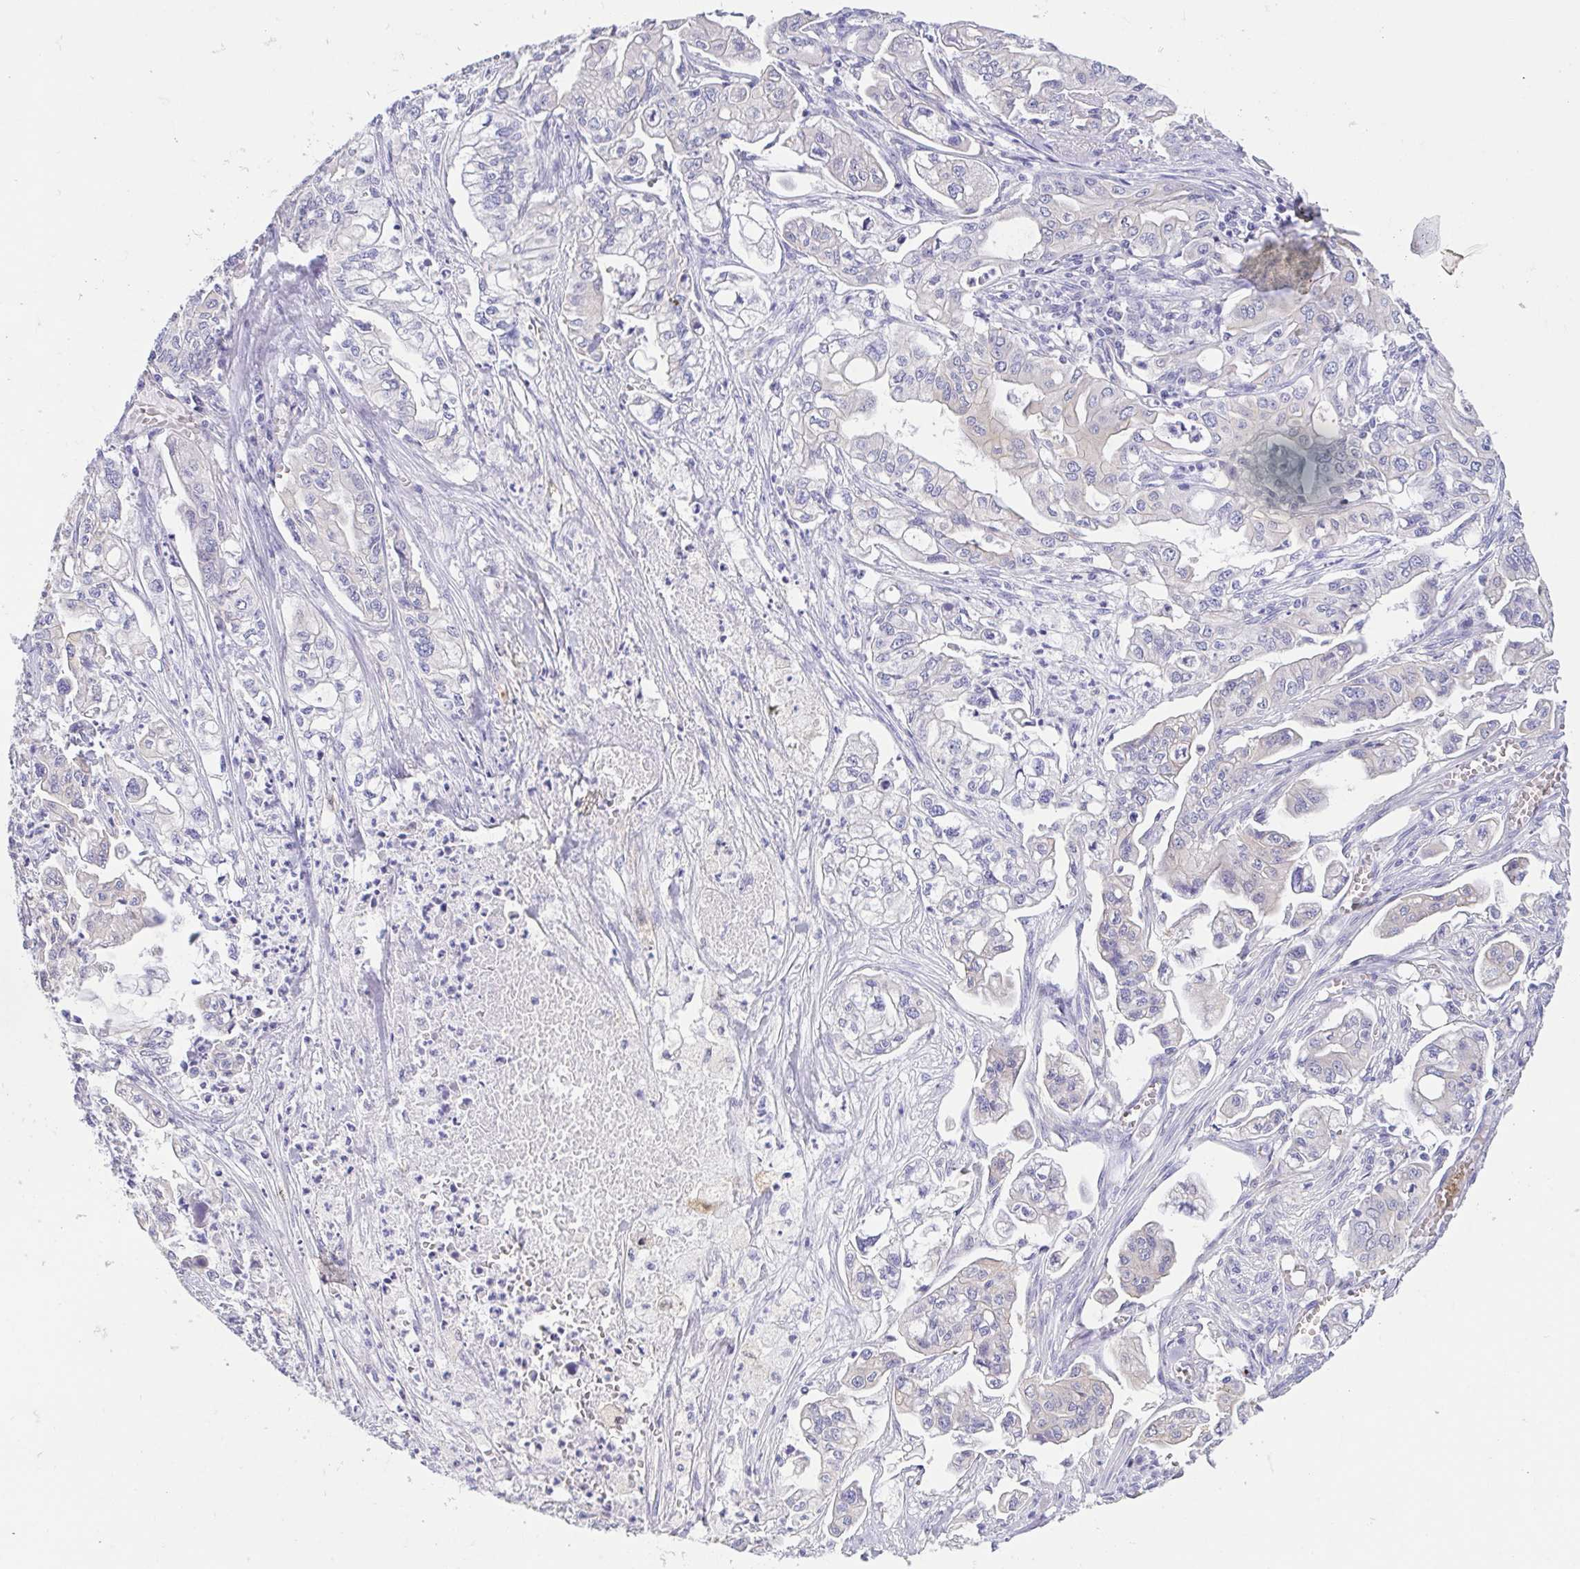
{"staining": {"intensity": "negative", "quantity": "none", "location": "none"}, "tissue": "pancreatic cancer", "cell_type": "Tumor cells", "image_type": "cancer", "snomed": [{"axis": "morphology", "description": "Adenocarcinoma, NOS"}, {"axis": "topography", "description": "Pancreas"}], "caption": "Protein analysis of pancreatic adenocarcinoma shows no significant positivity in tumor cells.", "gene": "FABP3", "patient": {"sex": "male", "age": 68}}